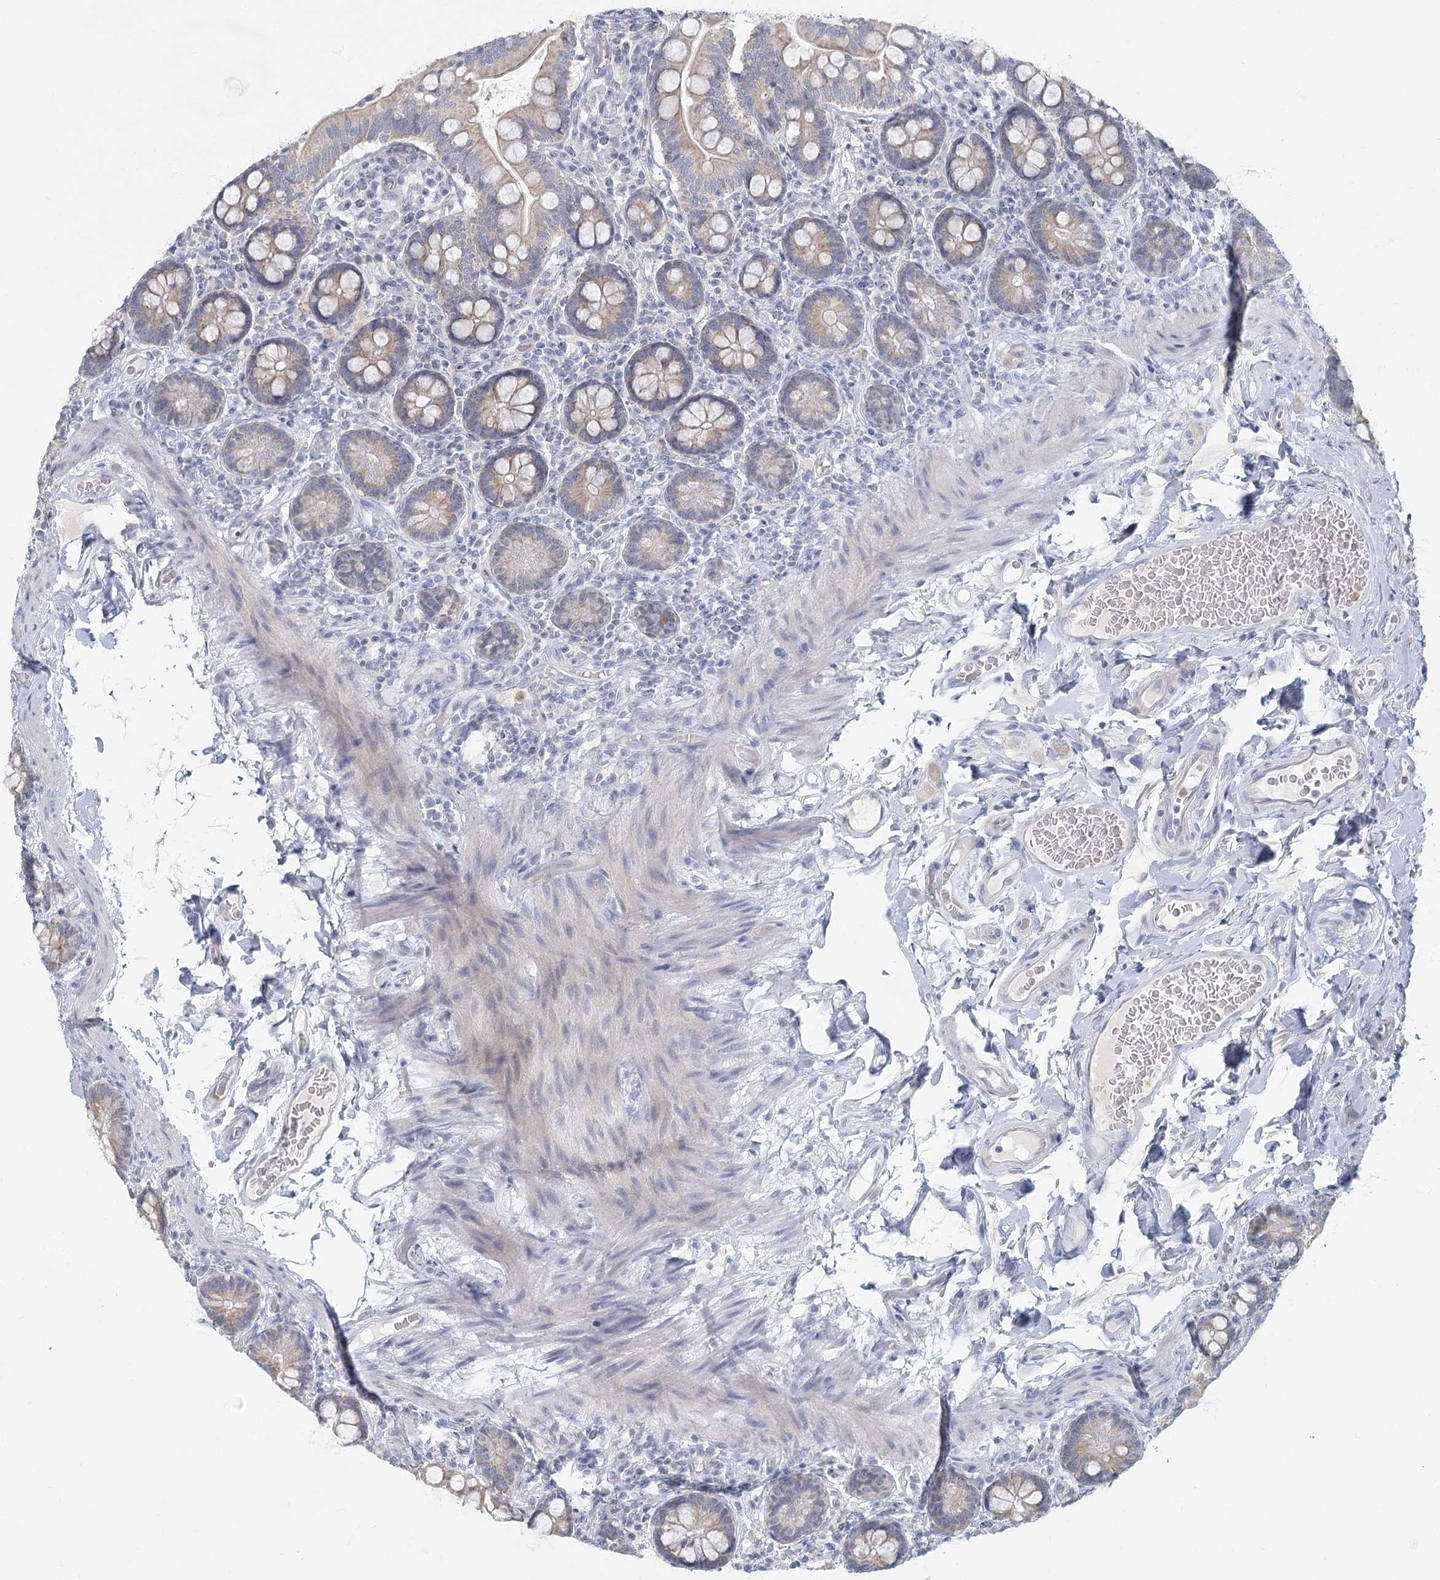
{"staining": {"intensity": "moderate", "quantity": ">75%", "location": "cytoplasmic/membranous"}, "tissue": "small intestine", "cell_type": "Glandular cells", "image_type": "normal", "snomed": [{"axis": "morphology", "description": "Normal tissue, NOS"}, {"axis": "topography", "description": "Small intestine"}], "caption": "Protein staining shows moderate cytoplasmic/membranous expression in about >75% of glandular cells in benign small intestine. (IHC, brightfield microscopy, high magnification).", "gene": "FAM110C", "patient": {"sex": "female", "age": 64}}